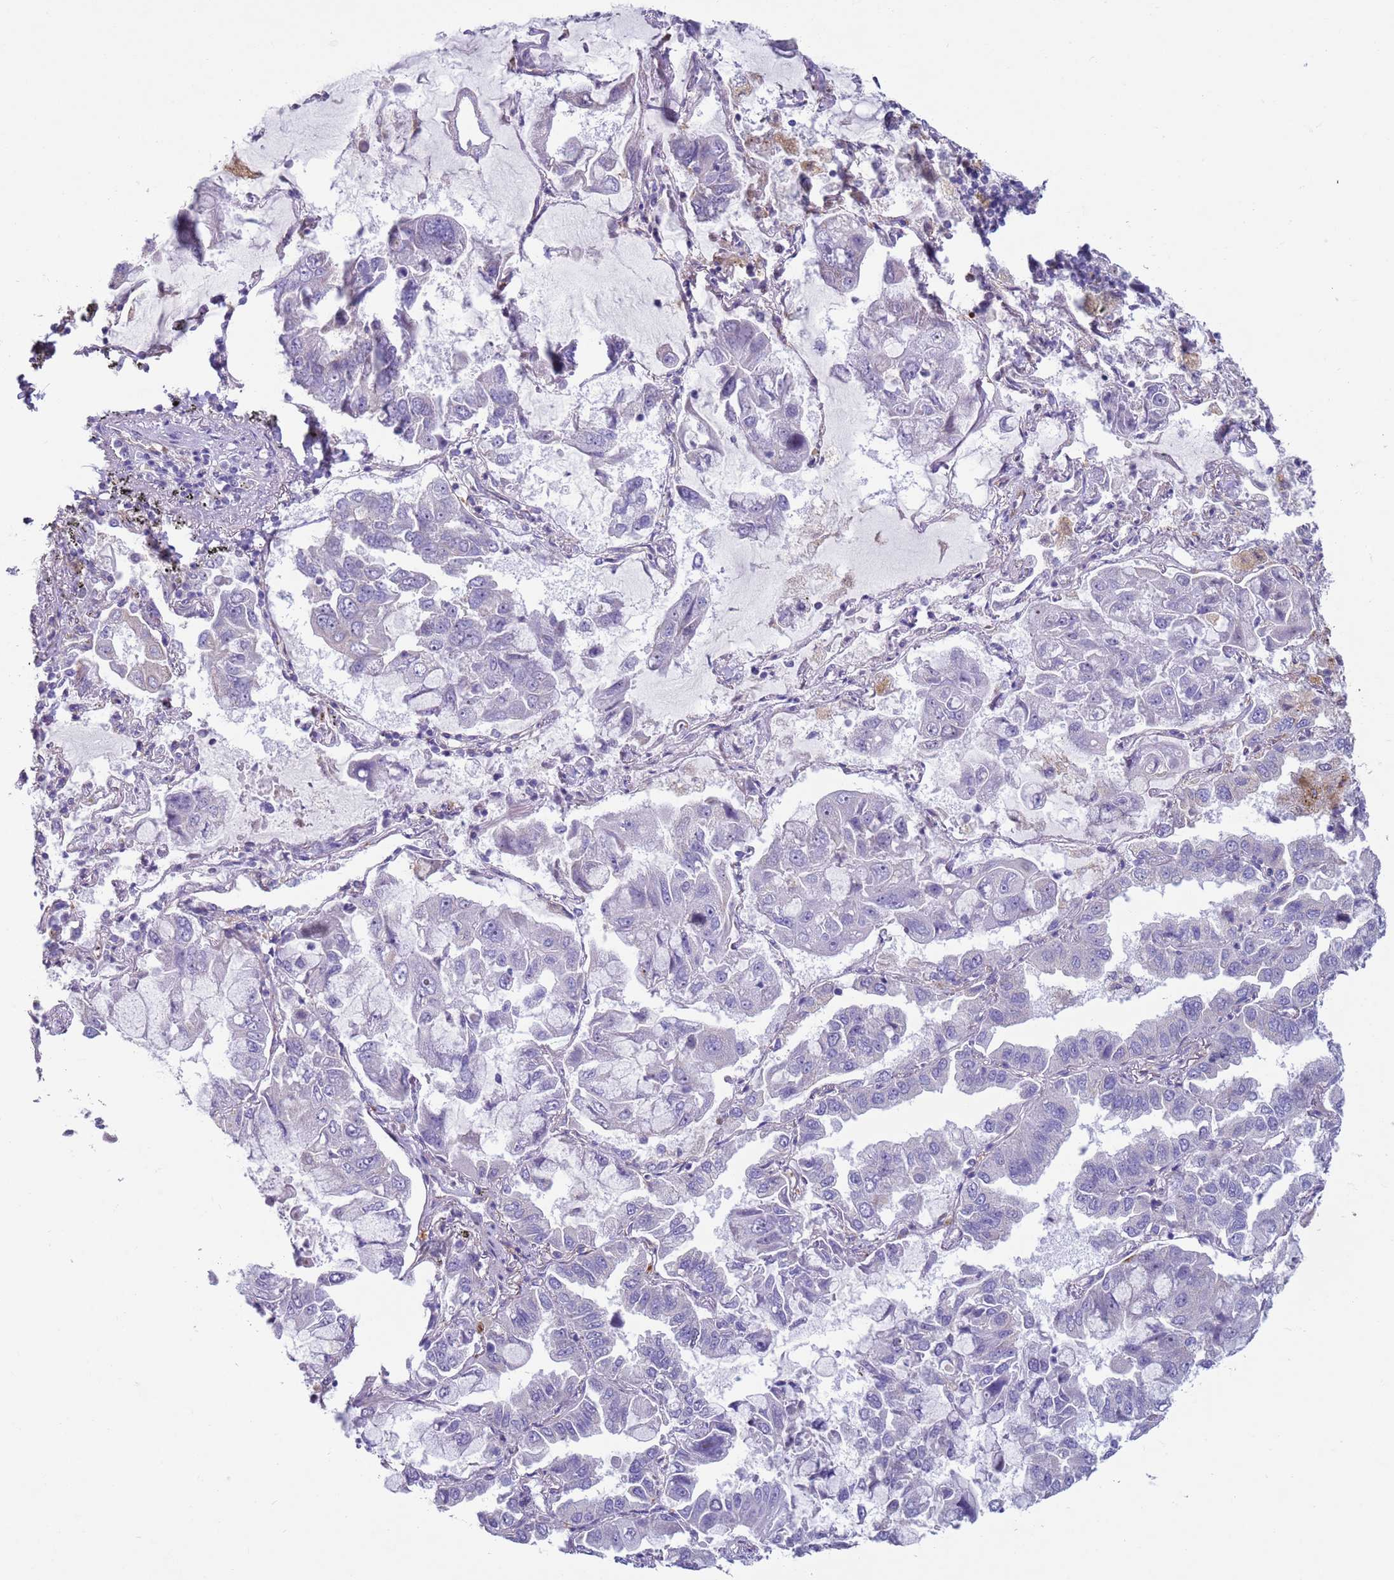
{"staining": {"intensity": "negative", "quantity": "none", "location": "none"}, "tissue": "lung cancer", "cell_type": "Tumor cells", "image_type": "cancer", "snomed": [{"axis": "morphology", "description": "Adenocarcinoma, NOS"}, {"axis": "topography", "description": "Lung"}], "caption": "Lung cancer (adenocarcinoma) was stained to show a protein in brown. There is no significant positivity in tumor cells. The staining was performed using DAB (3,3'-diaminobenzidine) to visualize the protein expression in brown, while the nuclei were stained in blue with hematoxylin (Magnification: 20x).", "gene": "HEATR1", "patient": {"sex": "male", "age": 64}}